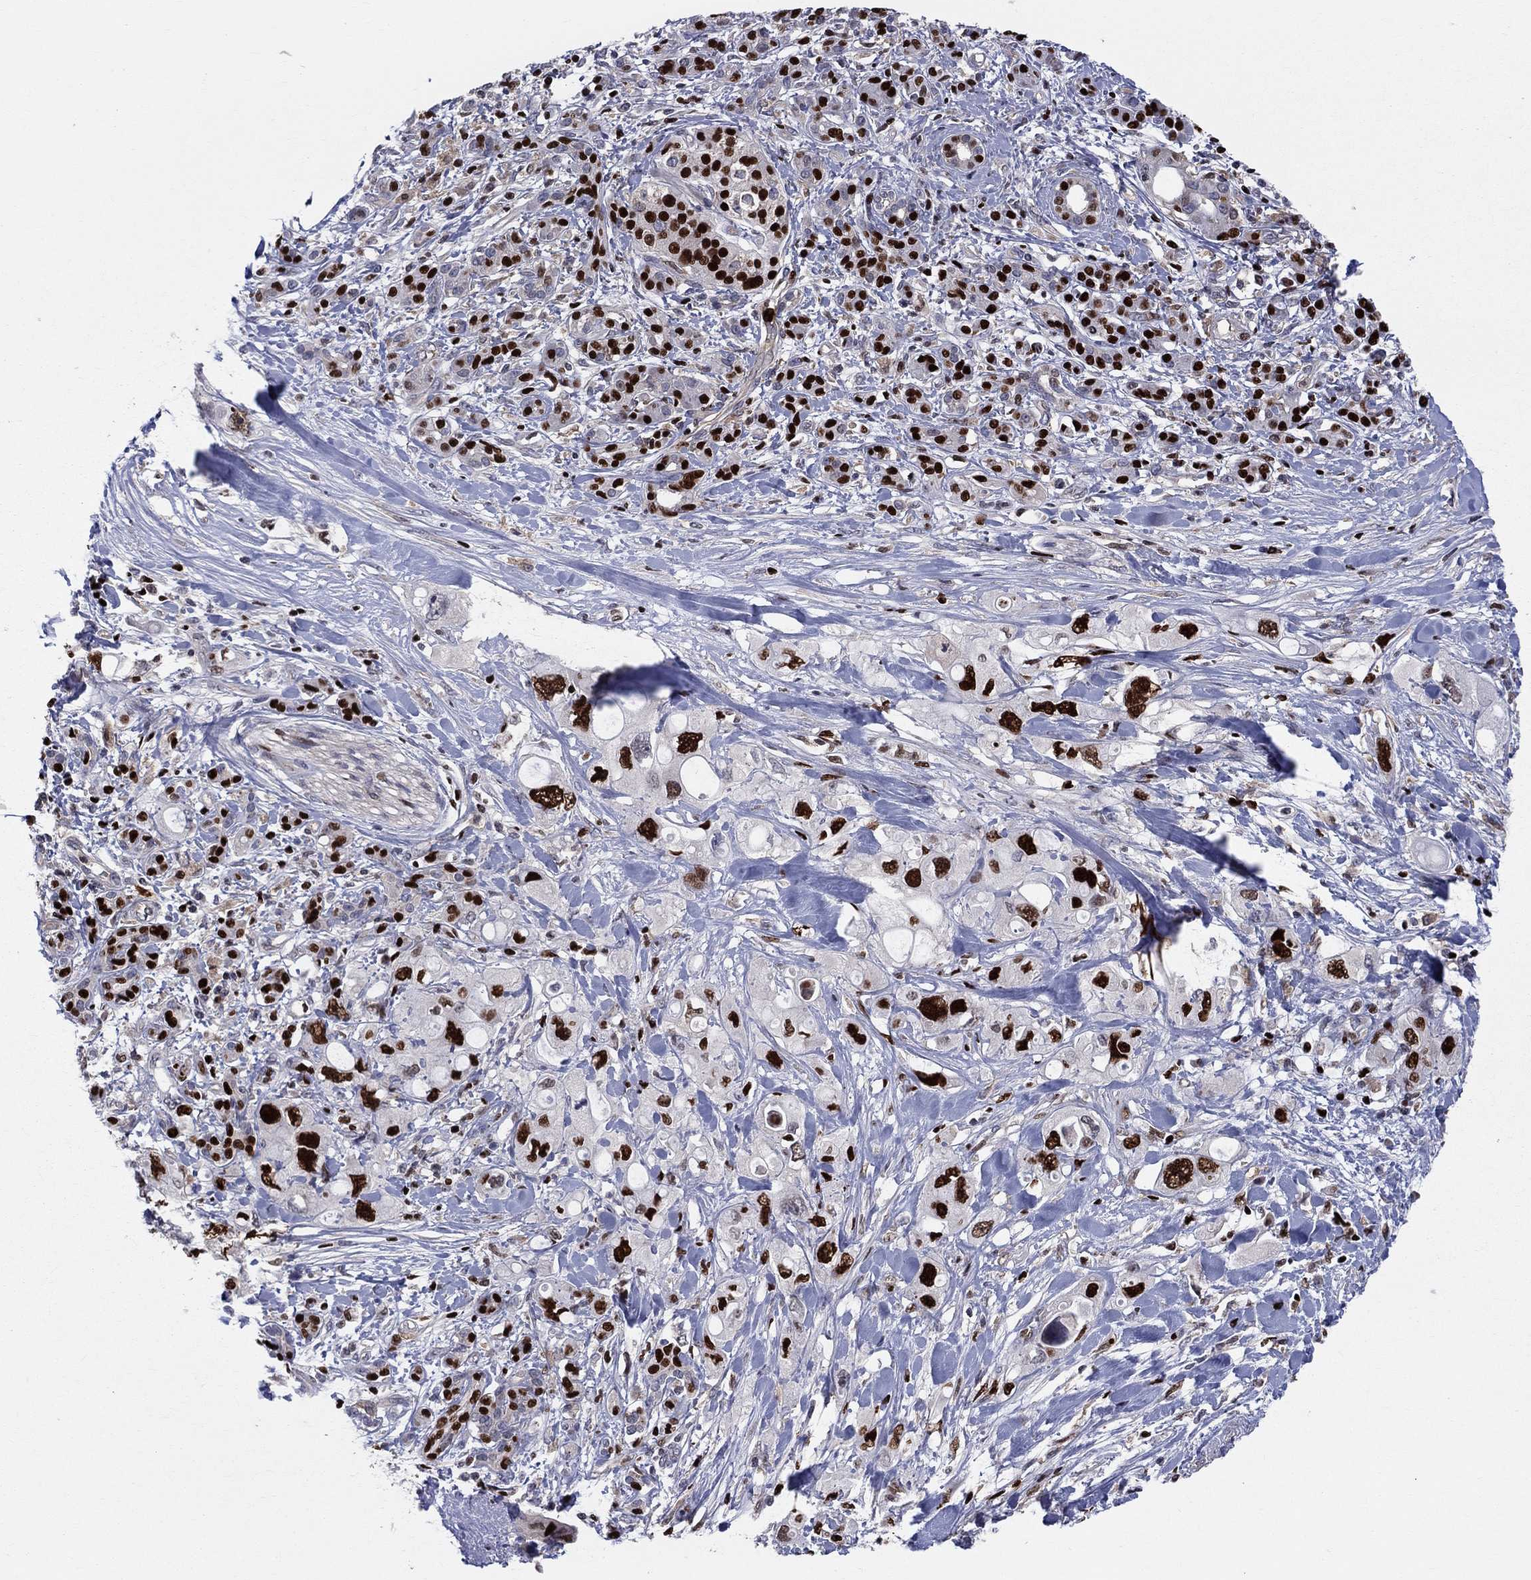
{"staining": {"intensity": "strong", "quantity": ">75%", "location": "nuclear"}, "tissue": "pancreatic cancer", "cell_type": "Tumor cells", "image_type": "cancer", "snomed": [{"axis": "morphology", "description": "Adenocarcinoma, NOS"}, {"axis": "topography", "description": "Pancreas"}], "caption": "DAB immunohistochemical staining of pancreatic cancer reveals strong nuclear protein positivity in approximately >75% of tumor cells.", "gene": "ZNHIT3", "patient": {"sex": "female", "age": 56}}